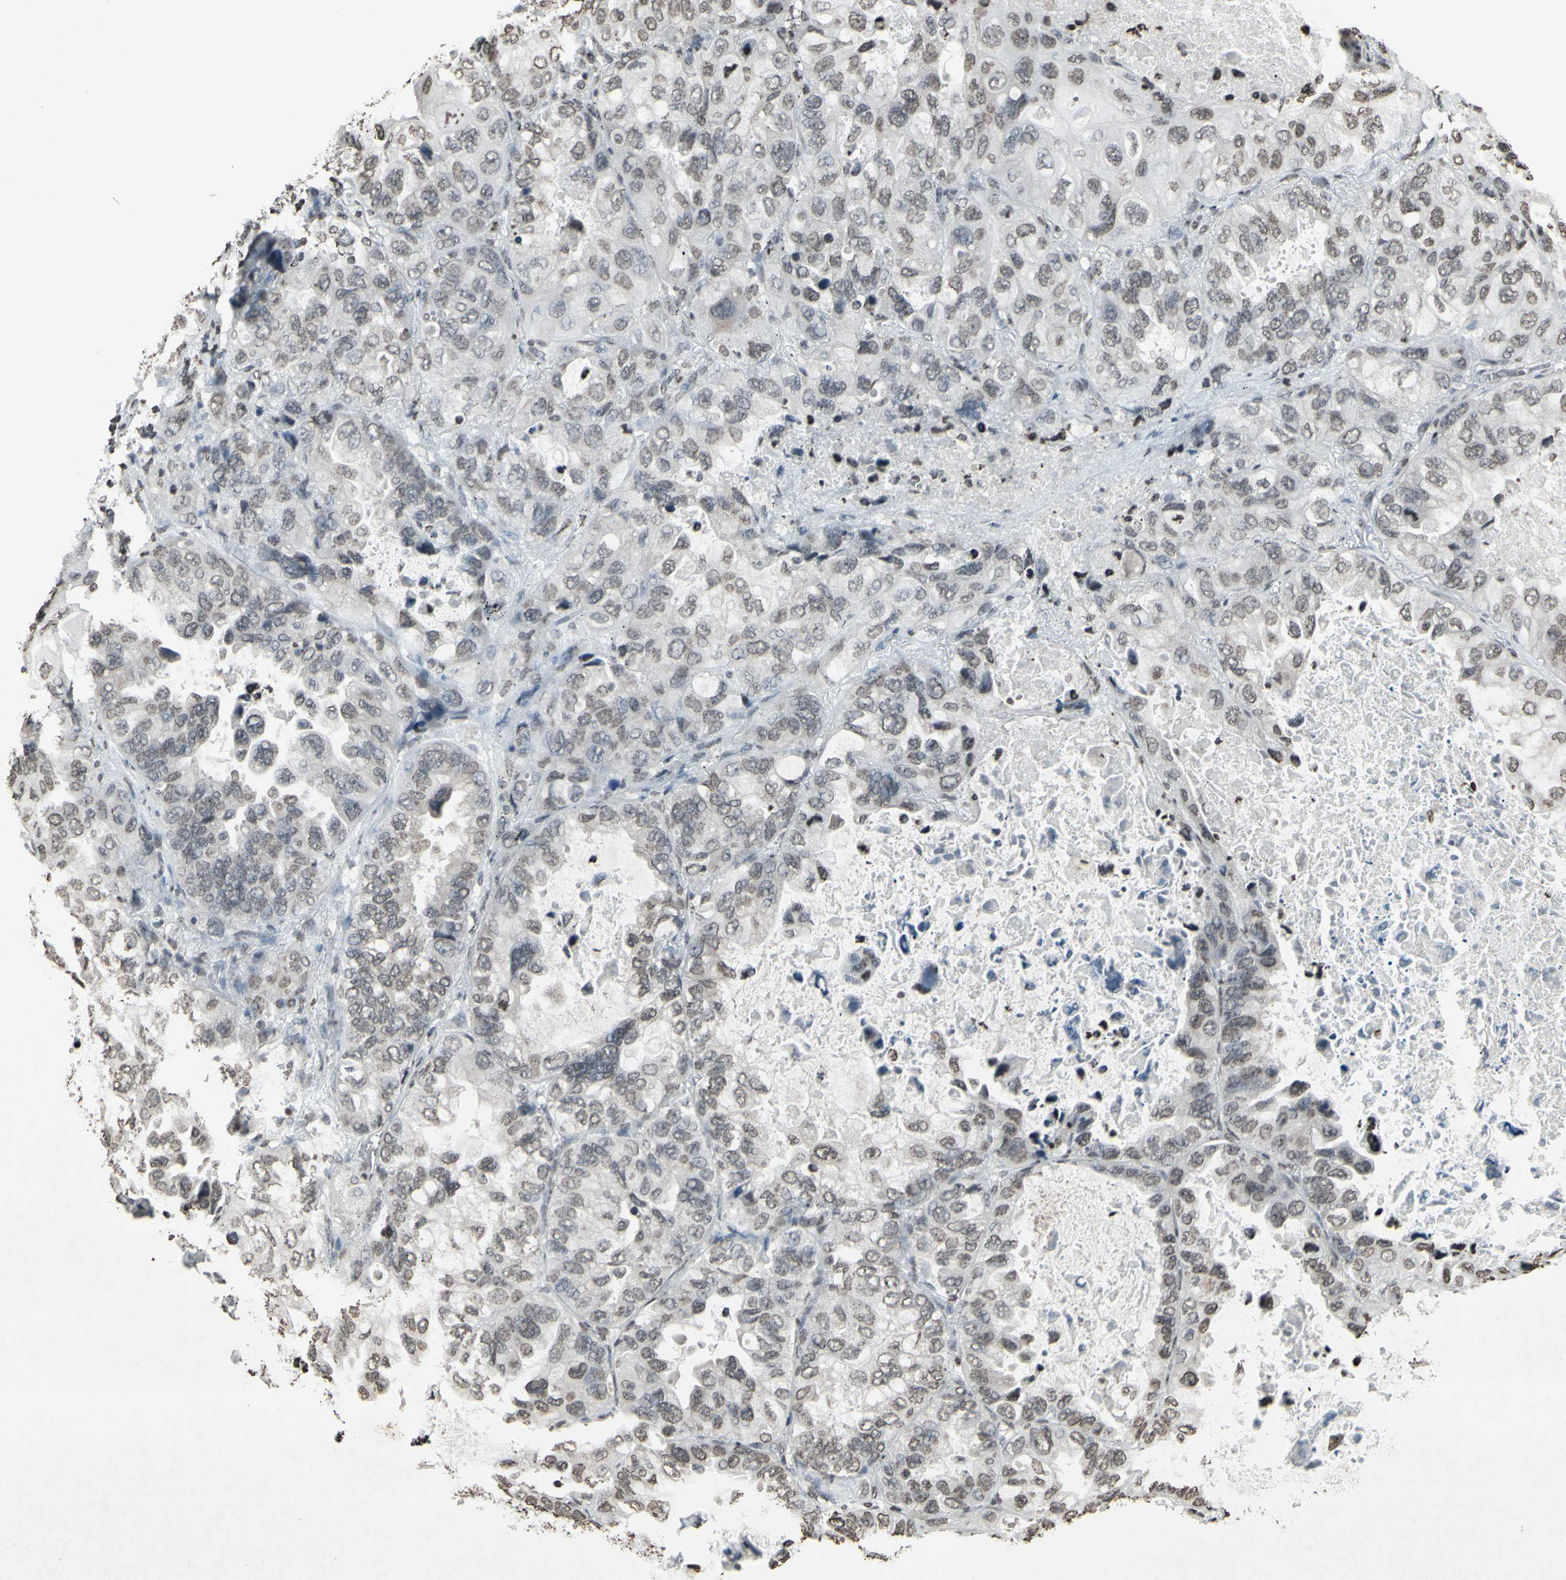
{"staining": {"intensity": "weak", "quantity": "25%-75%", "location": "nuclear"}, "tissue": "lung cancer", "cell_type": "Tumor cells", "image_type": "cancer", "snomed": [{"axis": "morphology", "description": "Squamous cell carcinoma, NOS"}, {"axis": "topography", "description": "Lung"}], "caption": "Weak nuclear protein positivity is present in approximately 25%-75% of tumor cells in lung squamous cell carcinoma. The protein is shown in brown color, while the nuclei are stained blue.", "gene": "CD79B", "patient": {"sex": "female", "age": 73}}